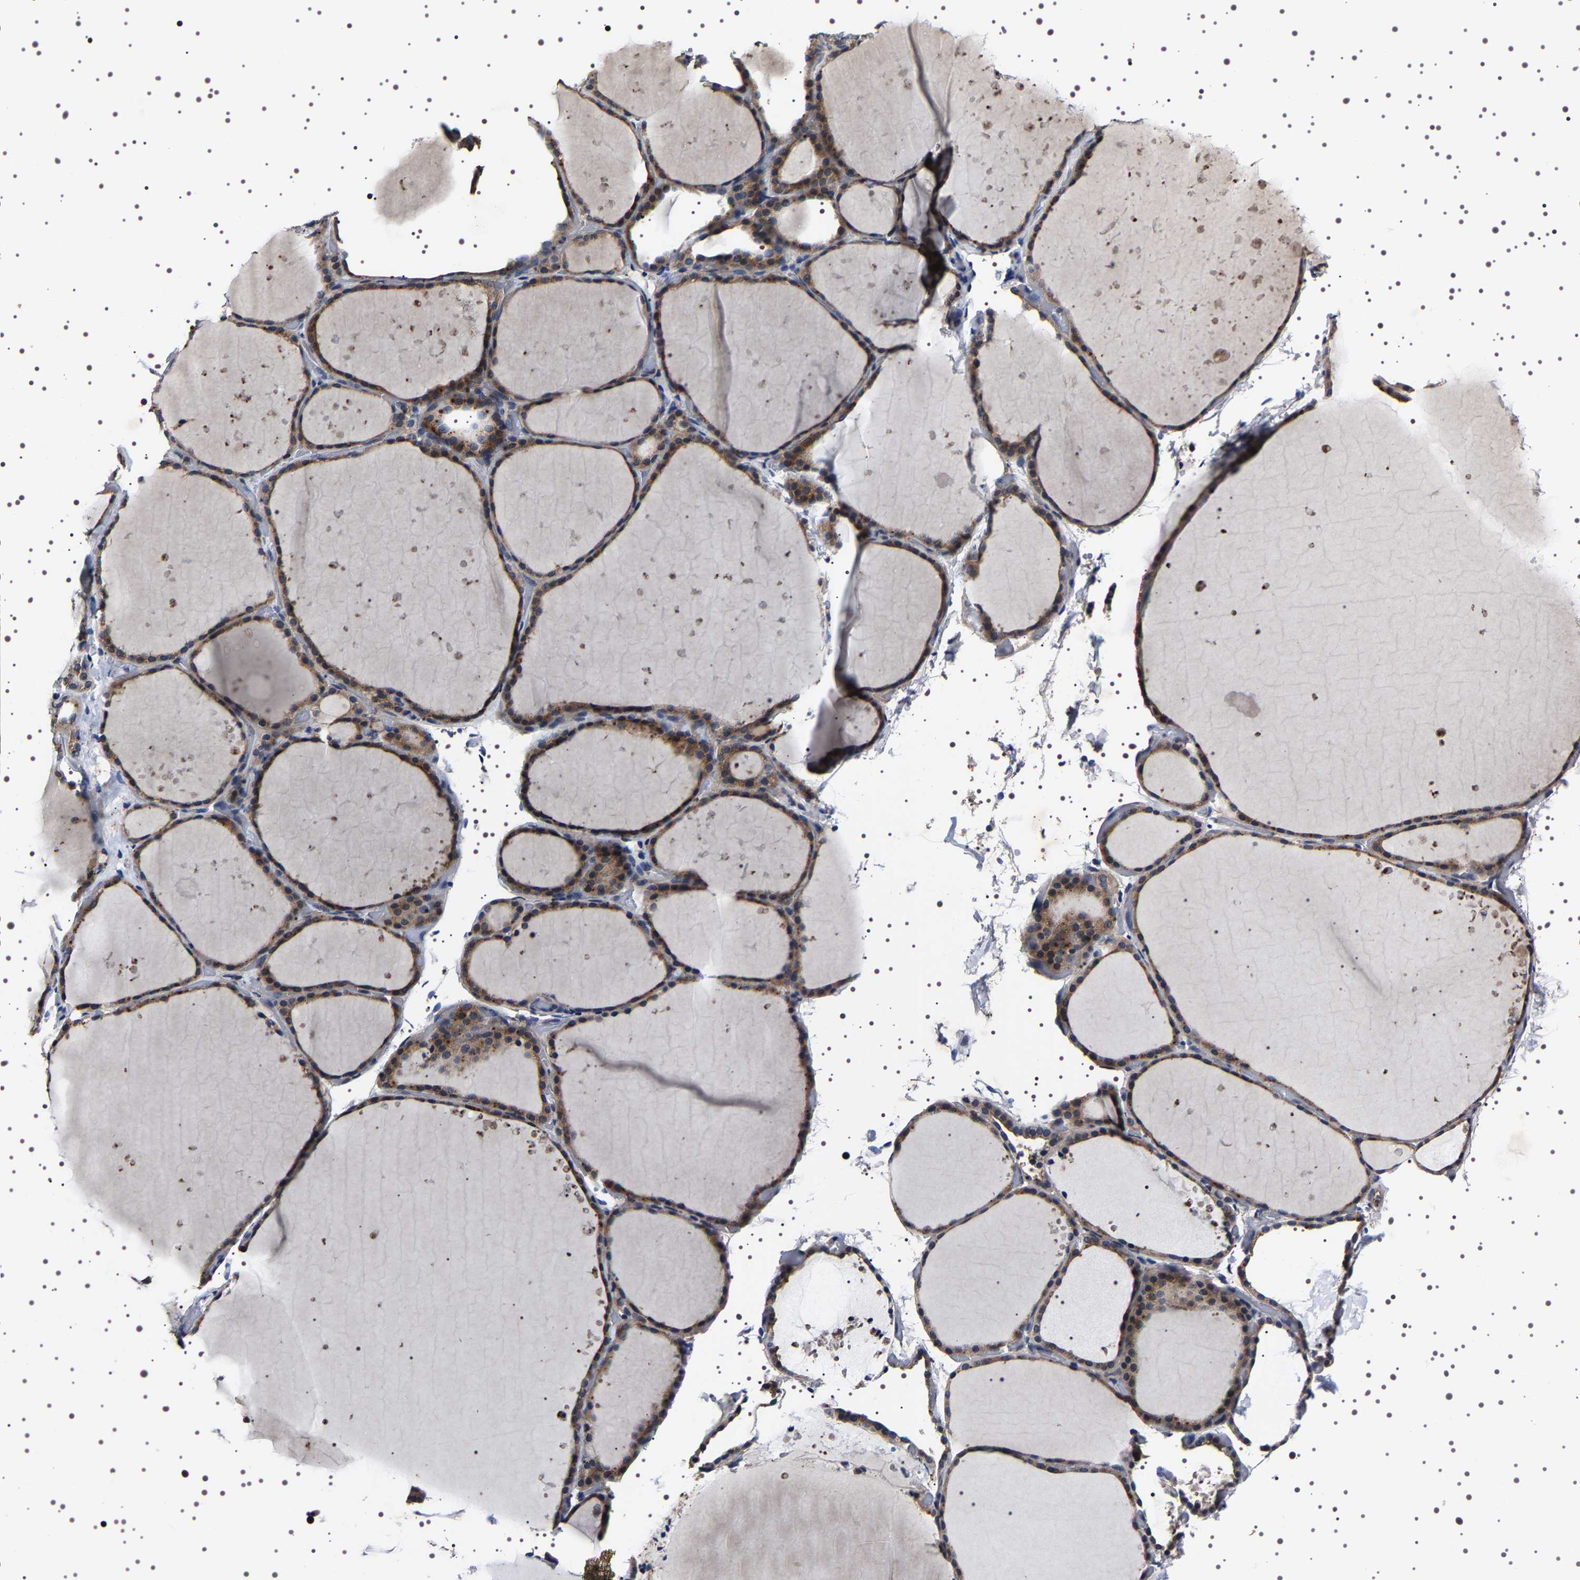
{"staining": {"intensity": "moderate", "quantity": ">75%", "location": "cytoplasmic/membranous"}, "tissue": "thyroid gland", "cell_type": "Glandular cells", "image_type": "normal", "snomed": [{"axis": "morphology", "description": "Normal tissue, NOS"}, {"axis": "topography", "description": "Thyroid gland"}], "caption": "Protein expression by immunohistochemistry (IHC) demonstrates moderate cytoplasmic/membranous staining in approximately >75% of glandular cells in benign thyroid gland.", "gene": "TARBP1", "patient": {"sex": "female", "age": 44}}